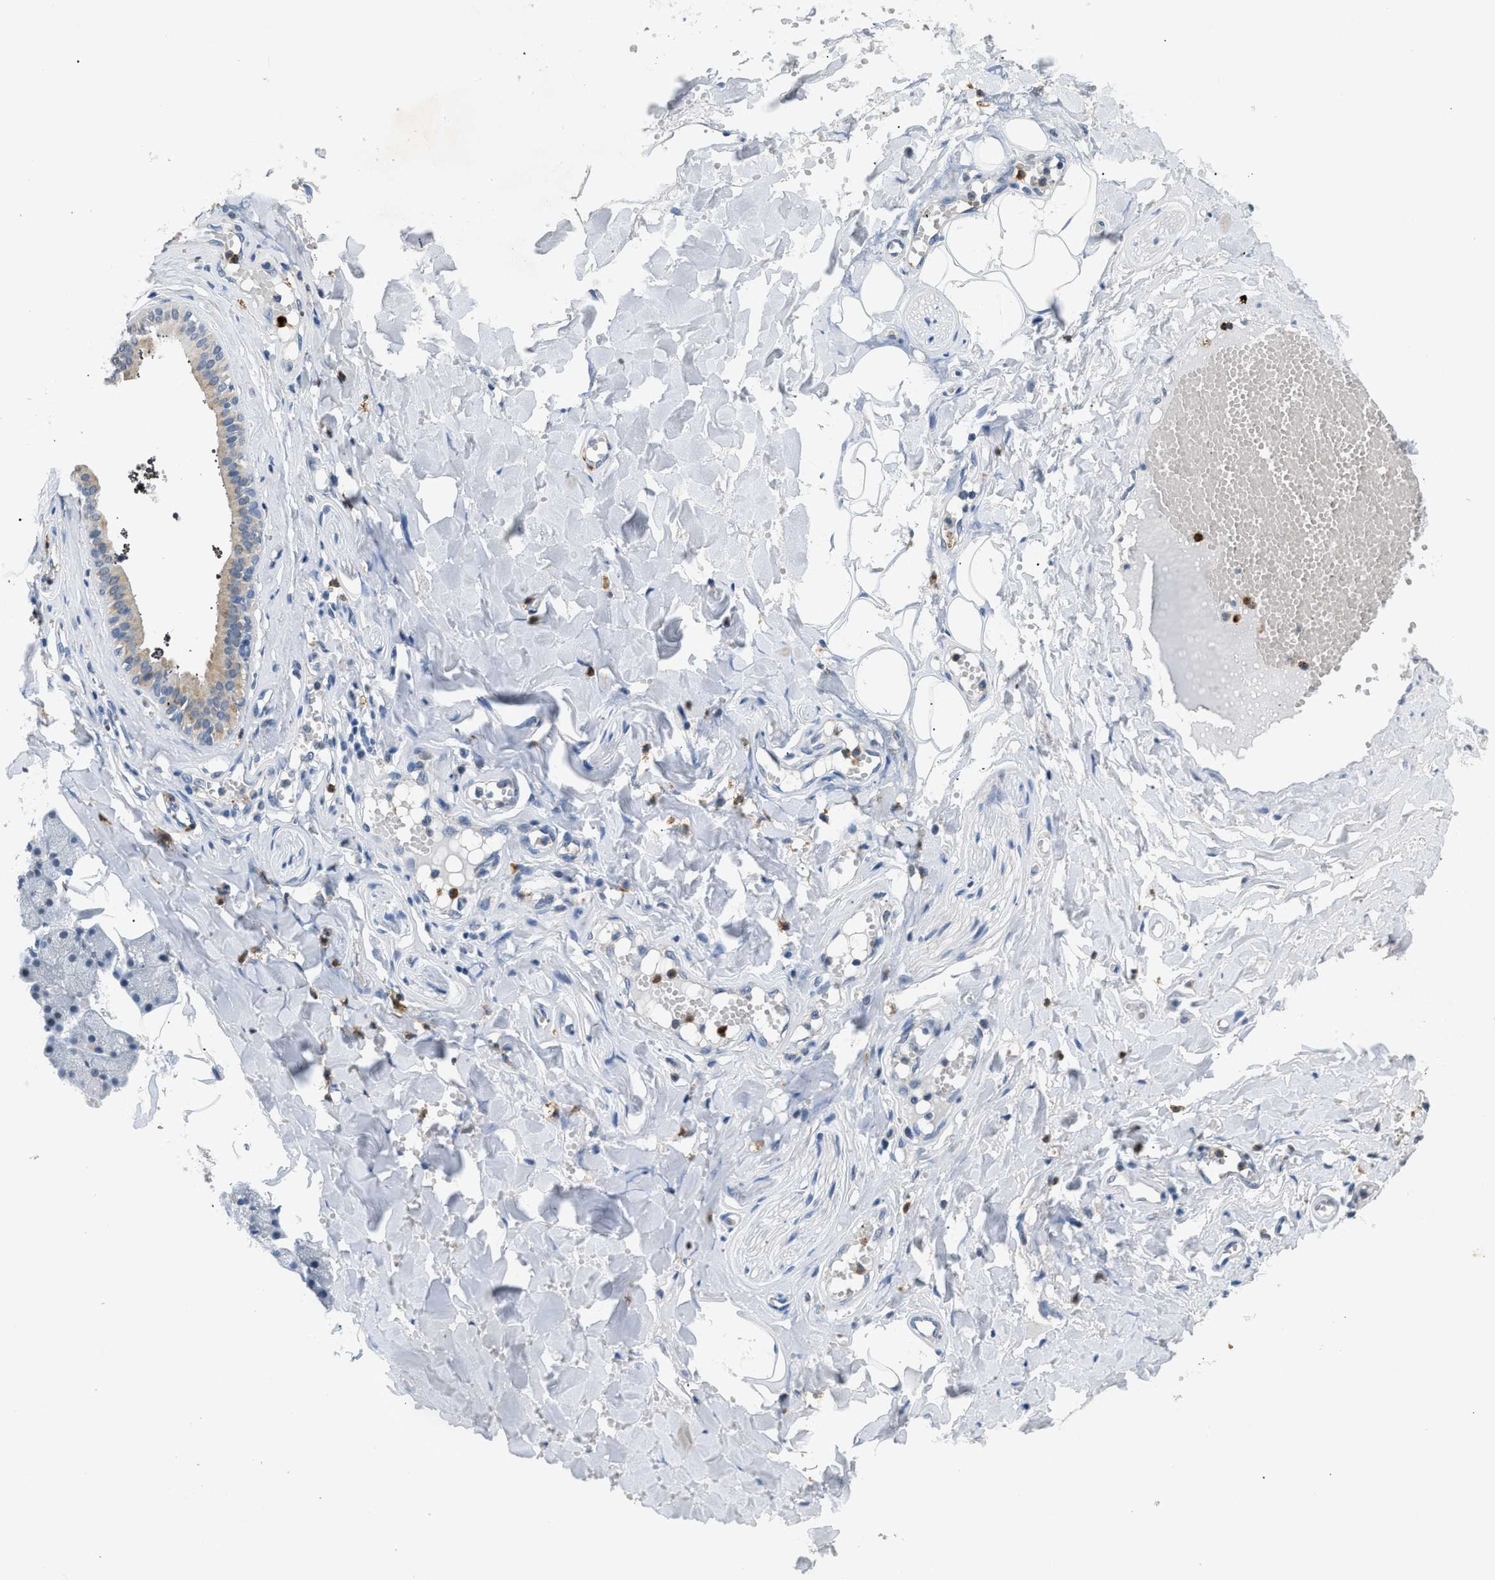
{"staining": {"intensity": "weak", "quantity": "<25%", "location": "cytoplasmic/membranous"}, "tissue": "salivary gland", "cell_type": "Glandular cells", "image_type": "normal", "snomed": [{"axis": "morphology", "description": "Normal tissue, NOS"}, {"axis": "topography", "description": "Salivary gland"}], "caption": "A photomicrograph of salivary gland stained for a protein reveals no brown staining in glandular cells.", "gene": "TOMM34", "patient": {"sex": "male", "age": 62}}